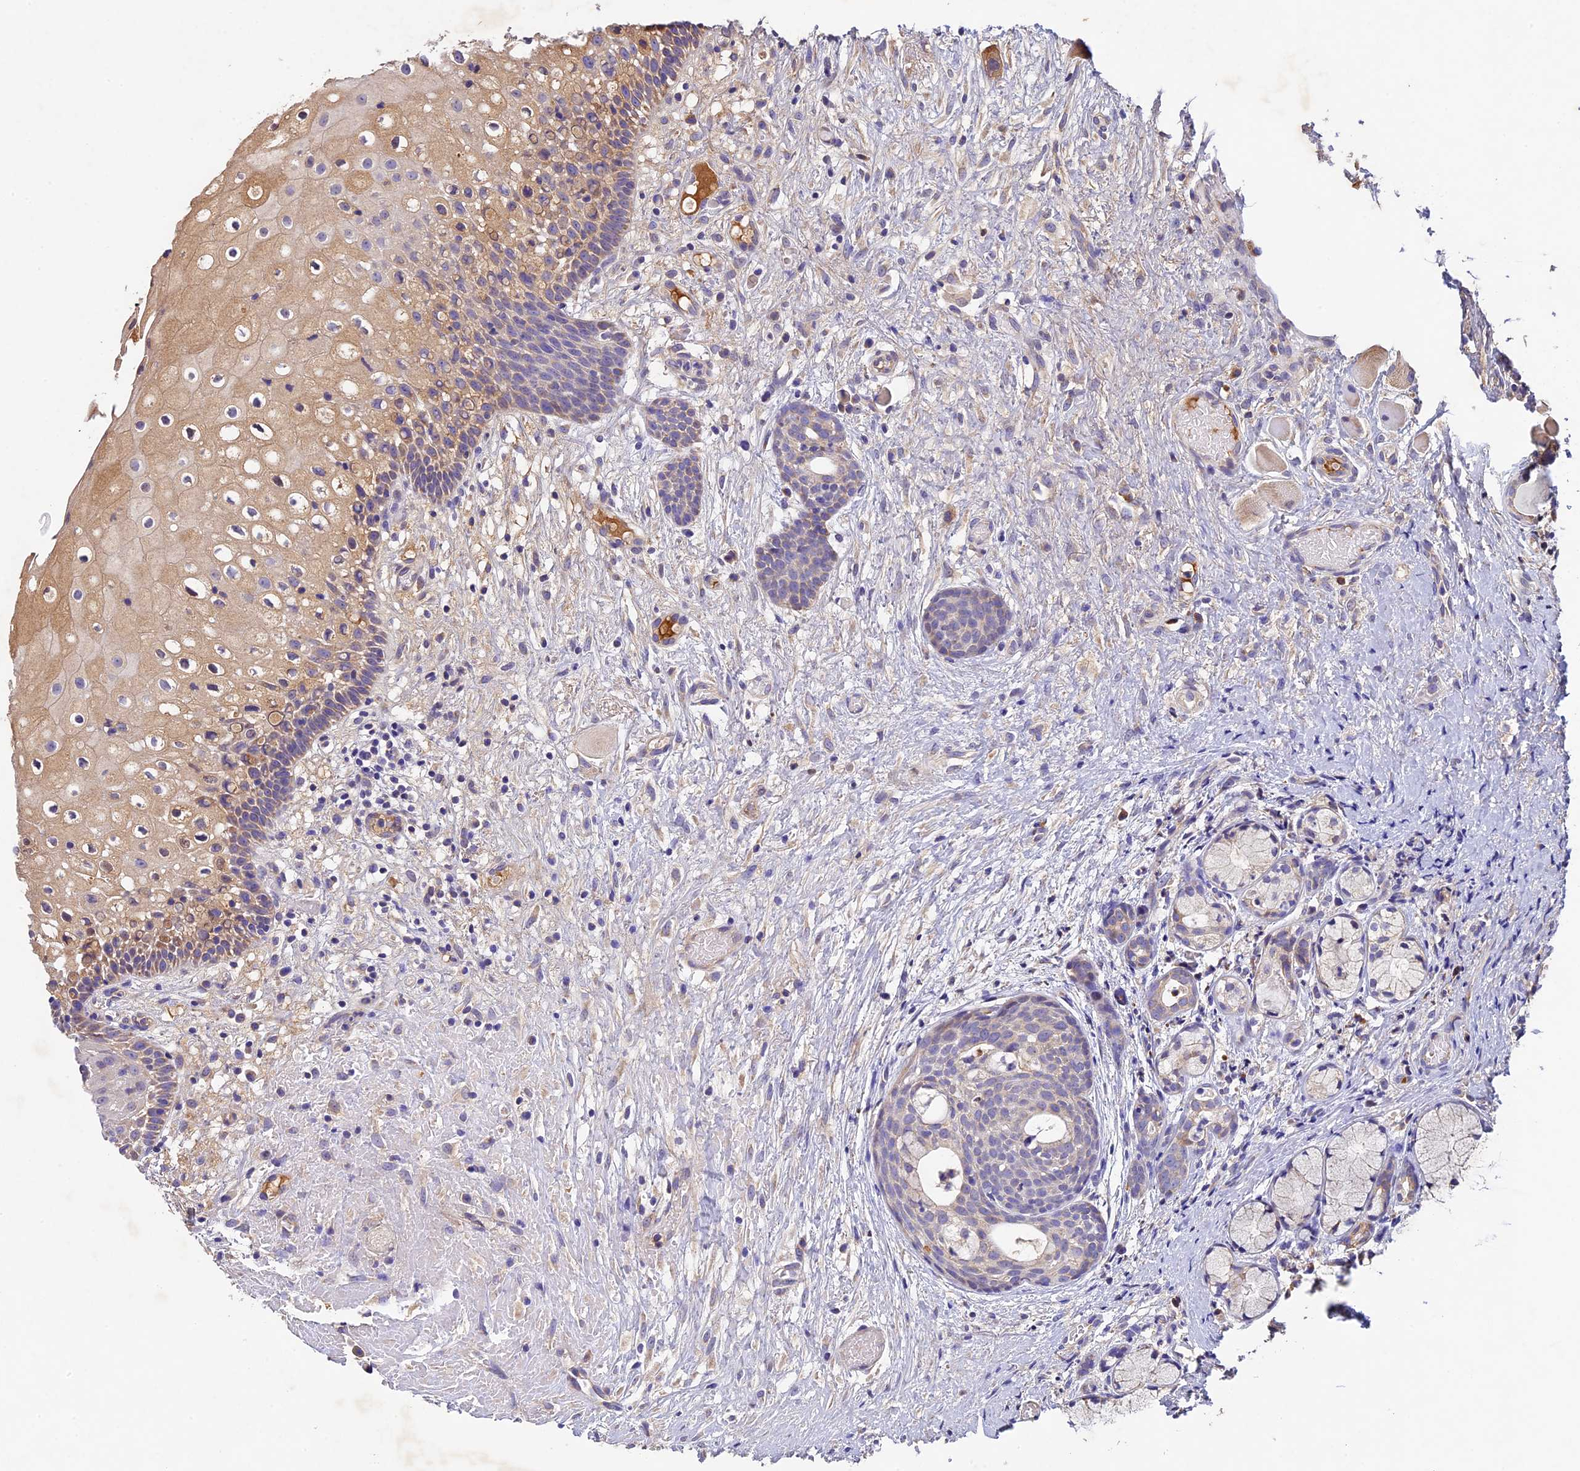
{"staining": {"intensity": "weak", "quantity": "25%-75%", "location": "cytoplasmic/membranous"}, "tissue": "oral mucosa", "cell_type": "Squamous epithelial cells", "image_type": "normal", "snomed": [{"axis": "morphology", "description": "Normal tissue, NOS"}, {"axis": "topography", "description": "Oral tissue"}], "caption": "Immunohistochemistry (IHC) staining of benign oral mucosa, which displays low levels of weak cytoplasmic/membranous staining in about 25%-75% of squamous epithelial cells indicating weak cytoplasmic/membranous protein positivity. The staining was performed using DAB (3,3'-diaminobenzidine) (brown) for protein detection and nuclei were counterstained in hematoxylin (blue).", "gene": "OCEL1", "patient": {"sex": "female", "age": 69}}